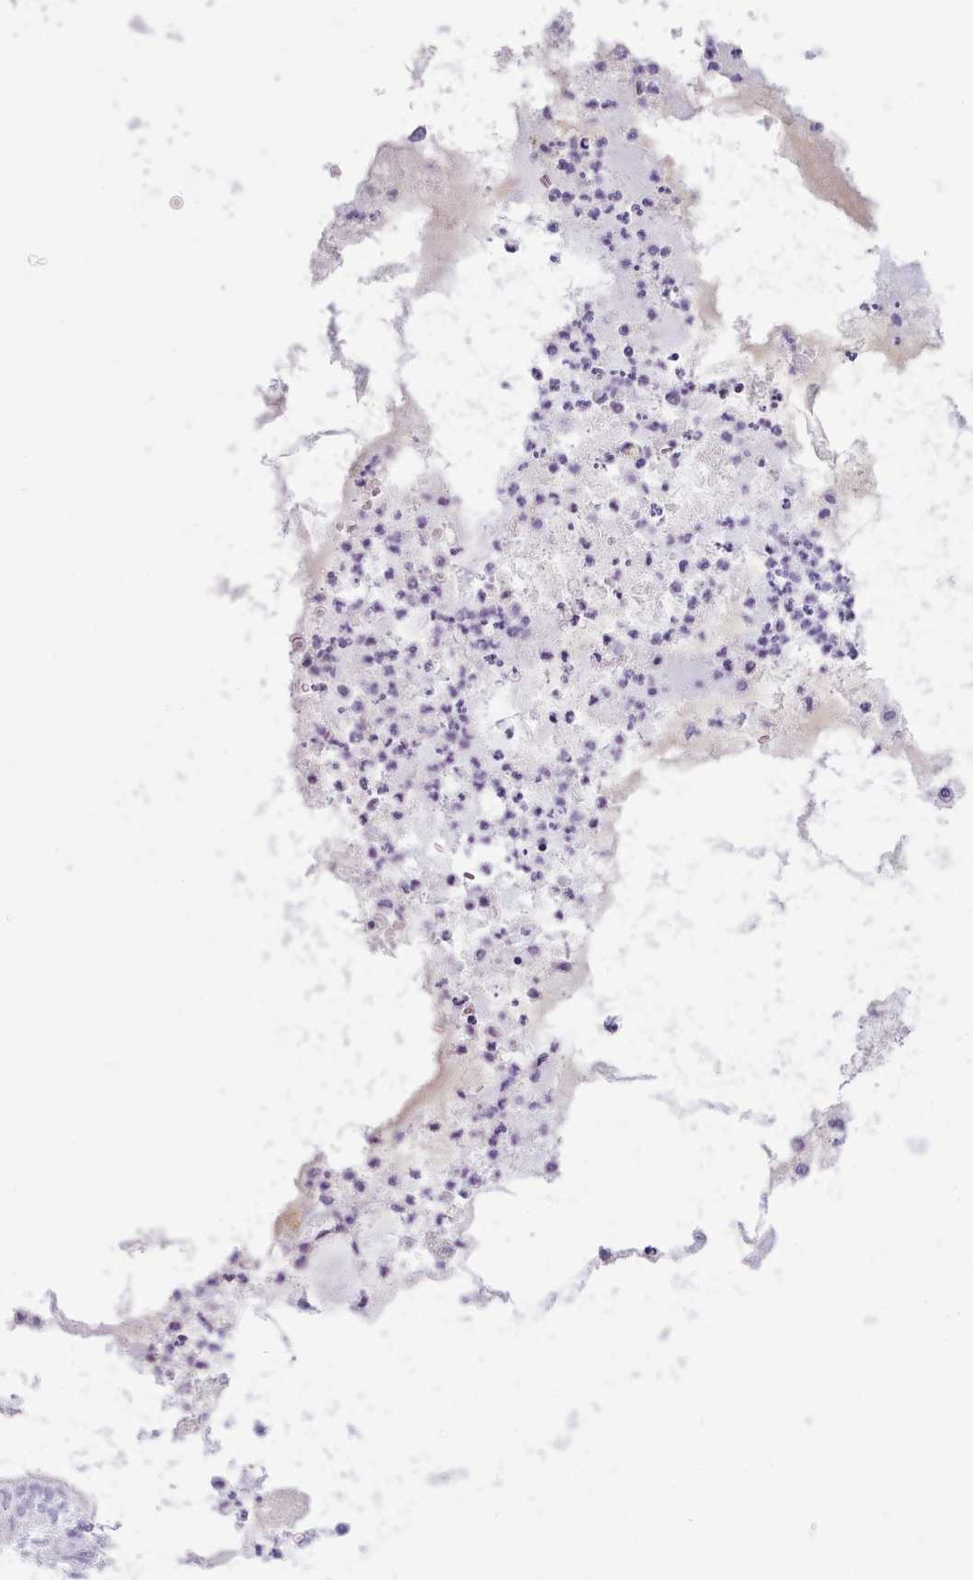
{"staining": {"intensity": "negative", "quantity": "none", "location": "none"}, "tissue": "lung cancer", "cell_type": "Tumor cells", "image_type": "cancer", "snomed": [{"axis": "morphology", "description": "Adenocarcinoma, NOS"}, {"axis": "topography", "description": "Lung"}], "caption": "A high-resolution micrograph shows immunohistochemistry (IHC) staining of adenocarcinoma (lung), which reveals no significant staining in tumor cells.", "gene": "FBXO48", "patient": {"sex": "female", "age": 70}}